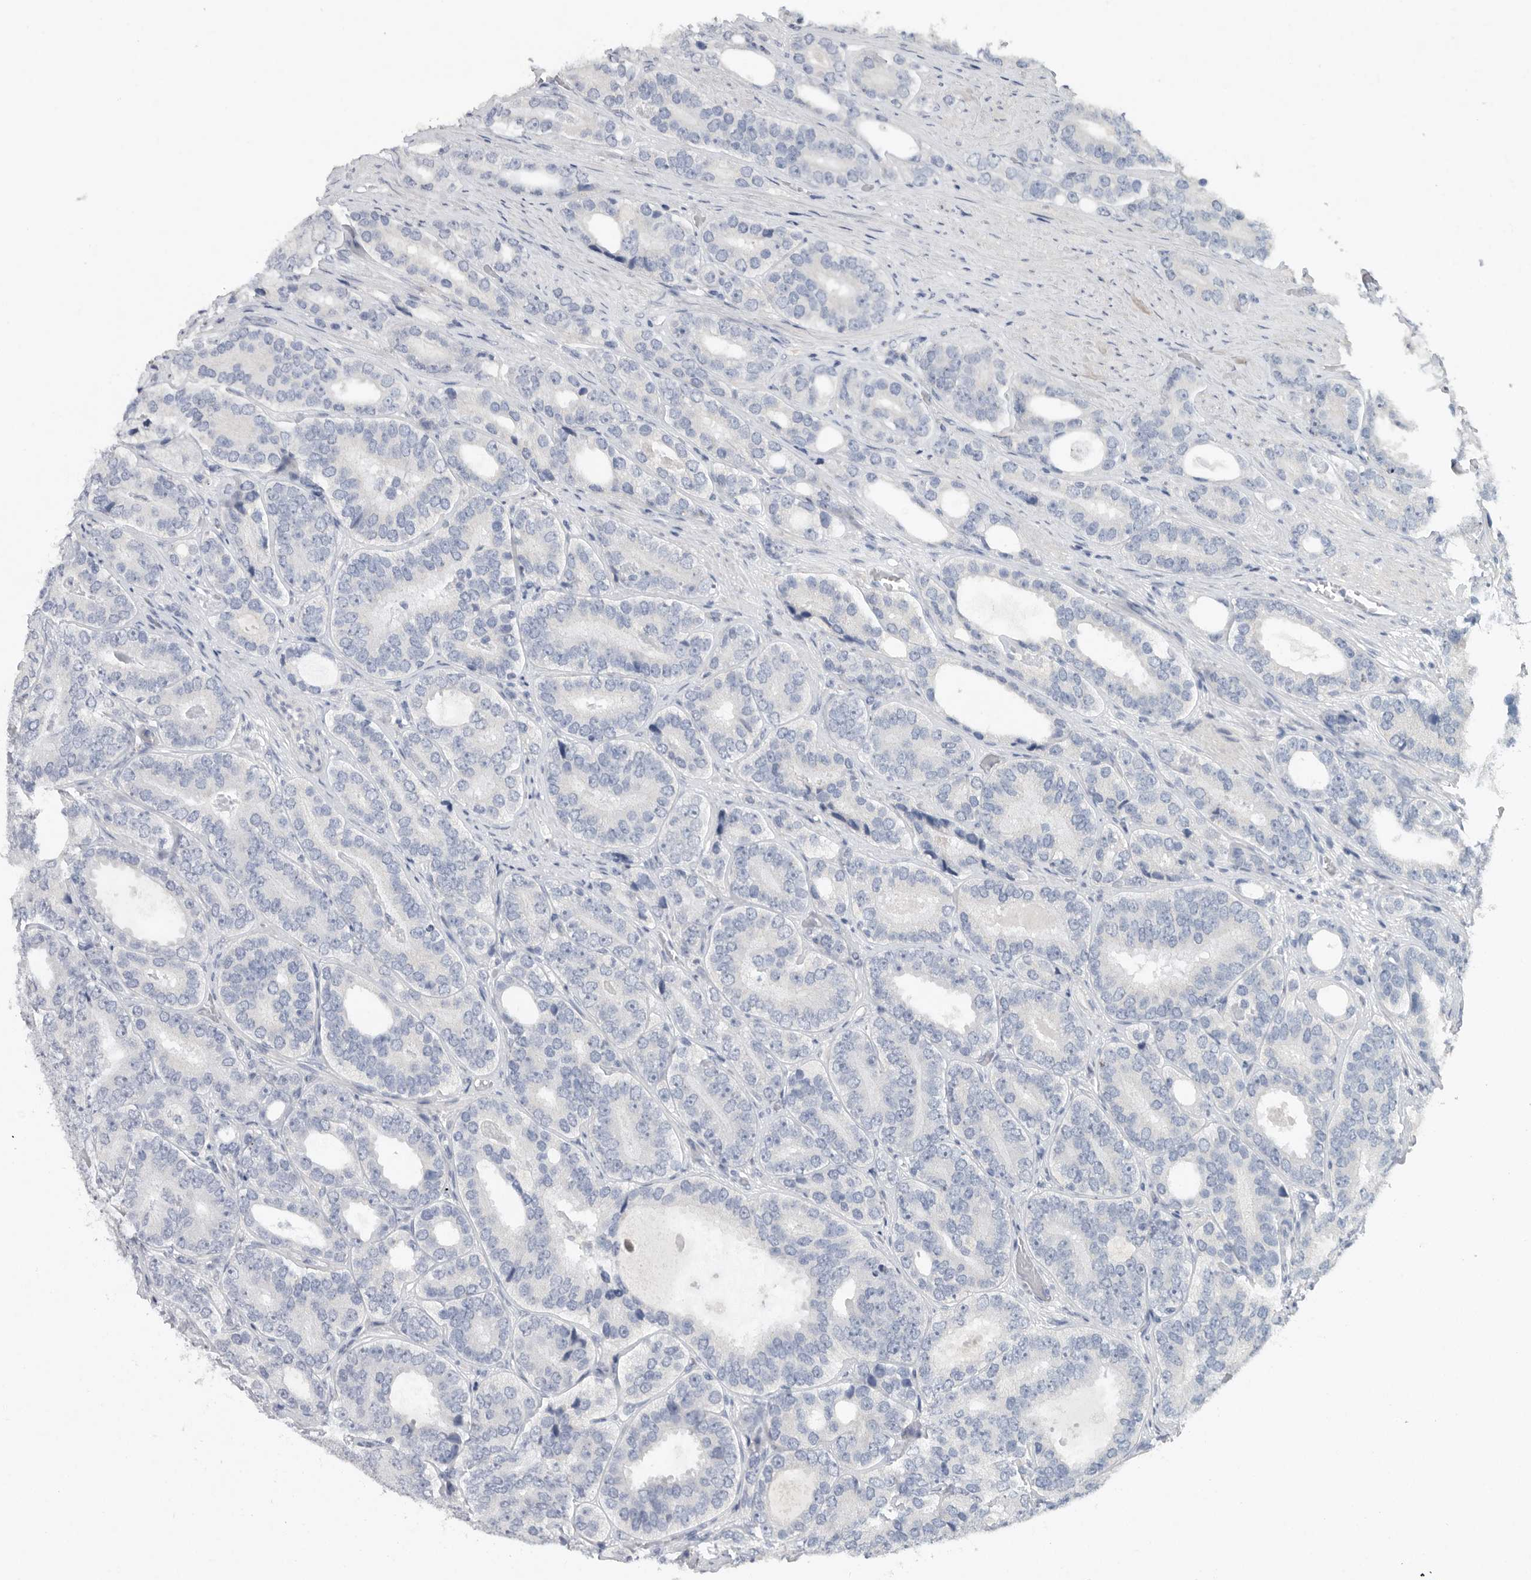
{"staining": {"intensity": "negative", "quantity": "none", "location": "none"}, "tissue": "prostate cancer", "cell_type": "Tumor cells", "image_type": "cancer", "snomed": [{"axis": "morphology", "description": "Adenocarcinoma, High grade"}, {"axis": "topography", "description": "Prostate"}], "caption": "The photomicrograph displays no significant expression in tumor cells of prostate high-grade adenocarcinoma. (Immunohistochemistry, brightfield microscopy, high magnification).", "gene": "REG4", "patient": {"sex": "male", "age": 56}}